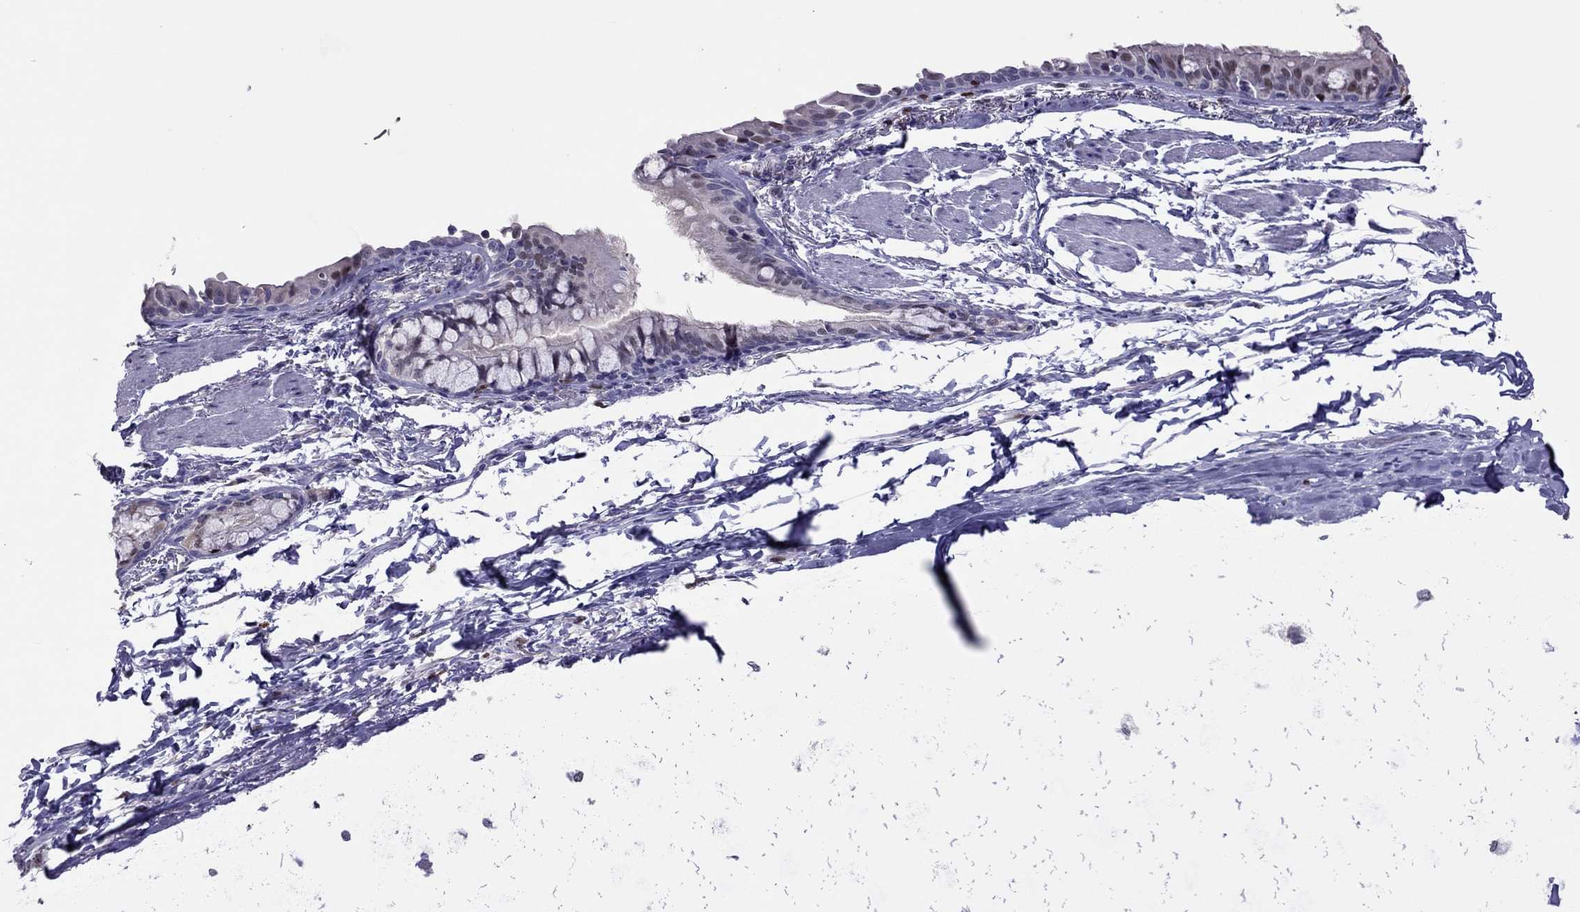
{"staining": {"intensity": "moderate", "quantity": "<25%", "location": "nuclear"}, "tissue": "bronchus", "cell_type": "Respiratory epithelial cells", "image_type": "normal", "snomed": [{"axis": "morphology", "description": "Normal tissue, NOS"}, {"axis": "morphology", "description": "Squamous cell carcinoma, NOS"}, {"axis": "topography", "description": "Bronchus"}, {"axis": "topography", "description": "Lung"}], "caption": "Bronchus stained for a protein (brown) displays moderate nuclear positive staining in approximately <25% of respiratory epithelial cells.", "gene": "SPINT3", "patient": {"sex": "male", "age": 69}}